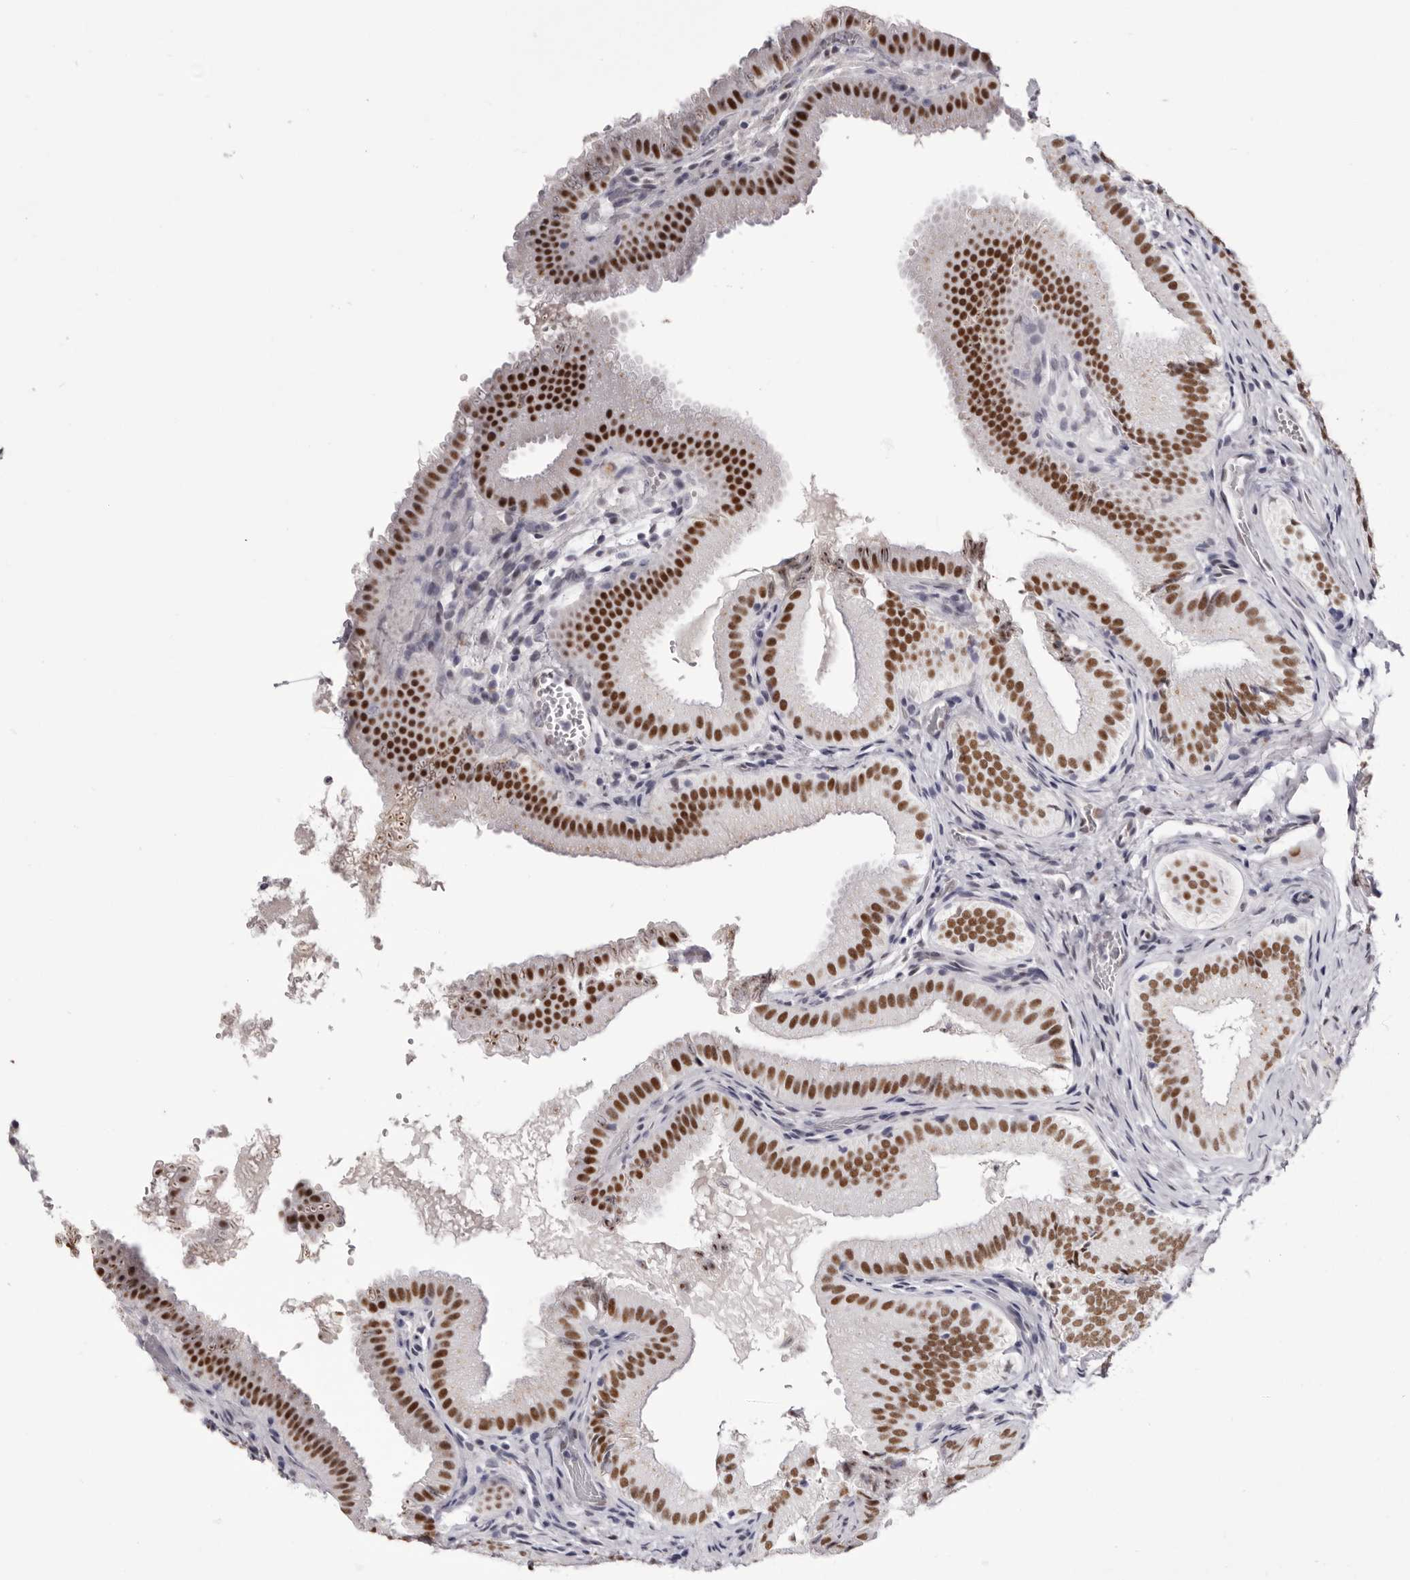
{"staining": {"intensity": "strong", "quantity": ">75%", "location": "nuclear"}, "tissue": "gallbladder", "cell_type": "Glandular cells", "image_type": "normal", "snomed": [{"axis": "morphology", "description": "Normal tissue, NOS"}, {"axis": "topography", "description": "Gallbladder"}], "caption": "Normal gallbladder demonstrates strong nuclear staining in about >75% of glandular cells The staining was performed using DAB (3,3'-diaminobenzidine) to visualize the protein expression in brown, while the nuclei were stained in blue with hematoxylin (Magnification: 20x)..", "gene": "ZNF326", "patient": {"sex": "female", "age": 30}}